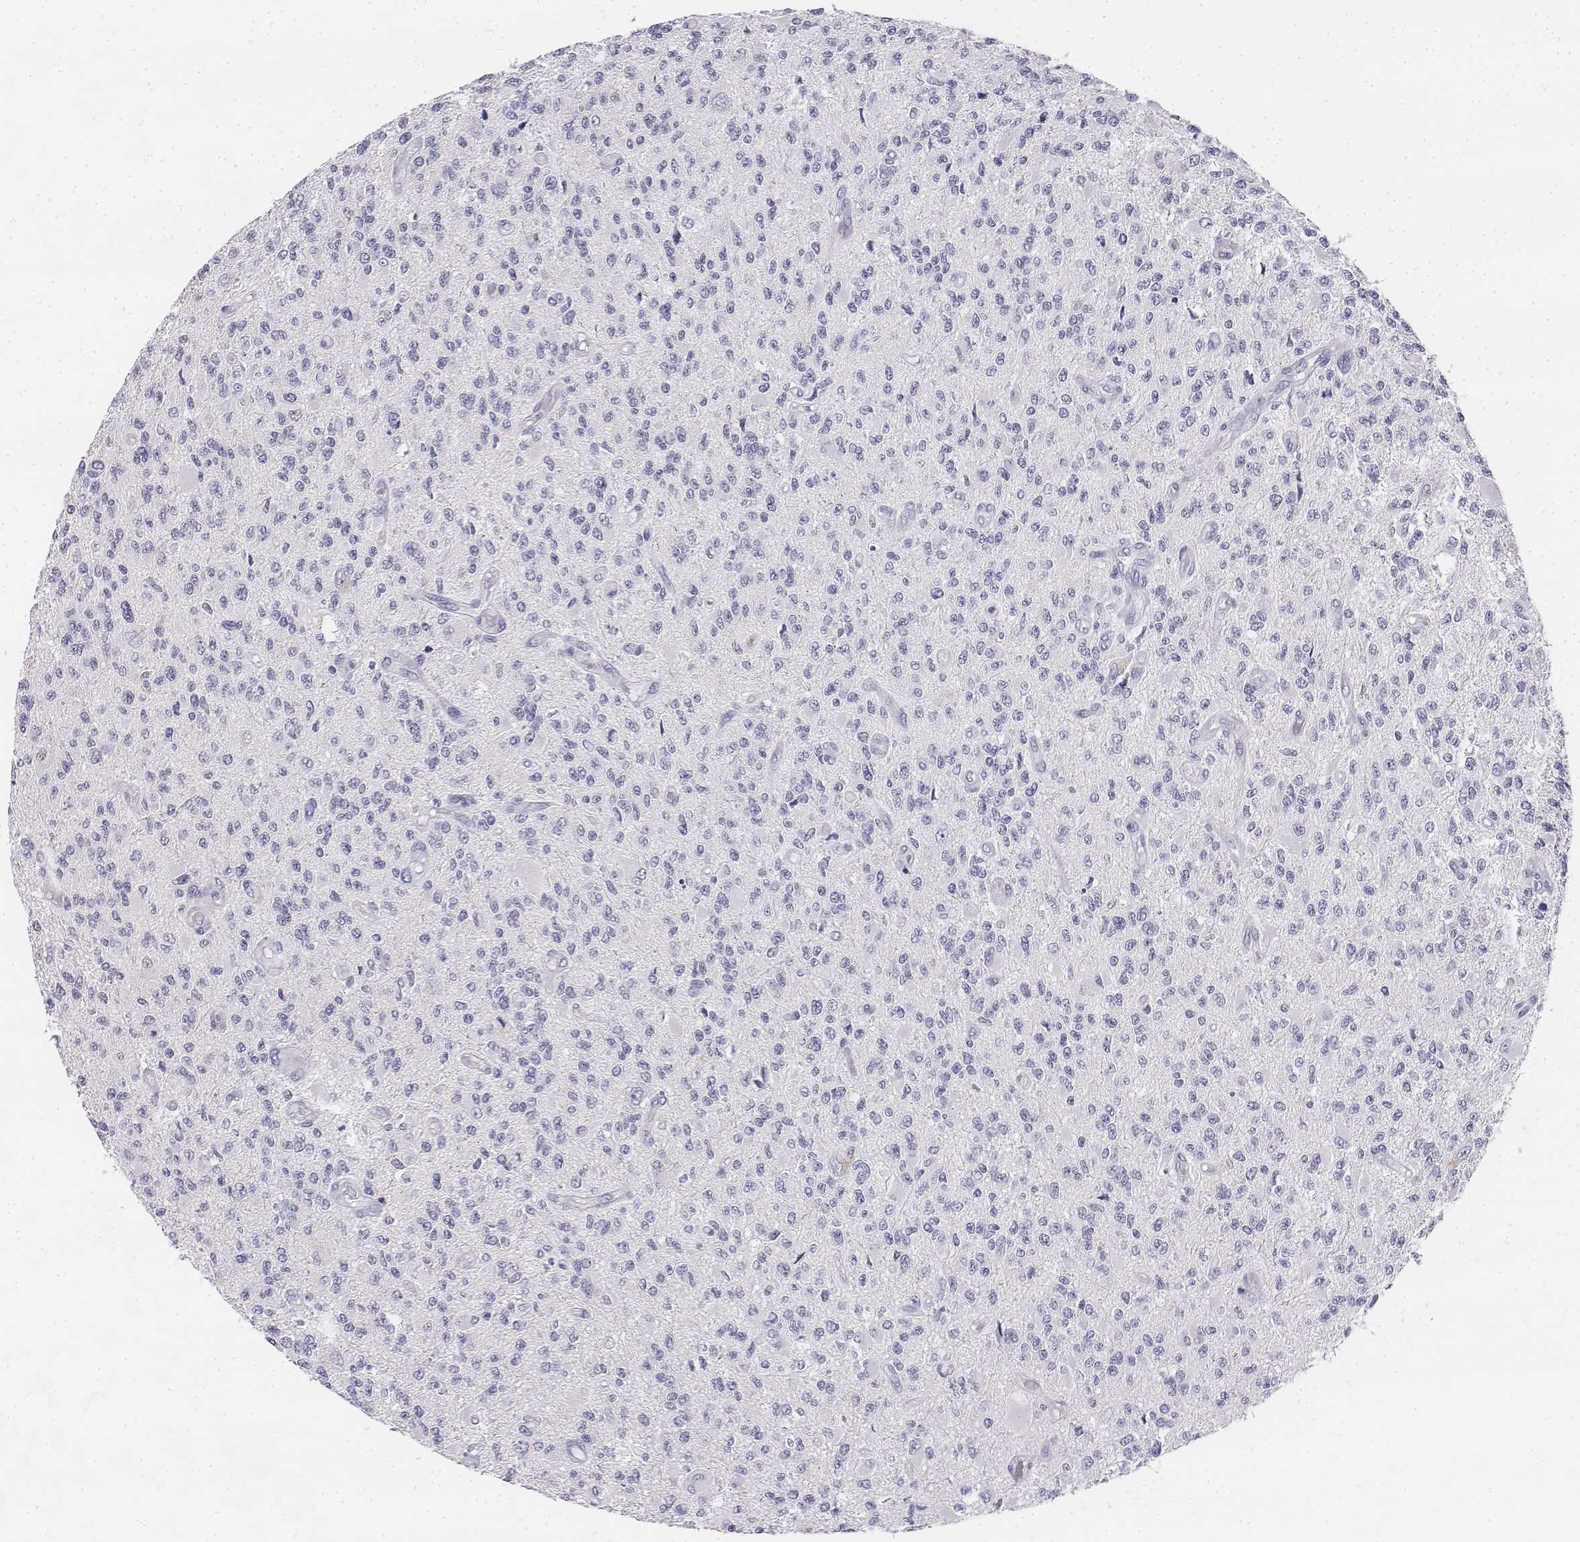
{"staining": {"intensity": "negative", "quantity": "none", "location": "none"}, "tissue": "glioma", "cell_type": "Tumor cells", "image_type": "cancer", "snomed": [{"axis": "morphology", "description": "Glioma, malignant, High grade"}, {"axis": "topography", "description": "Brain"}], "caption": "Human high-grade glioma (malignant) stained for a protein using IHC shows no positivity in tumor cells.", "gene": "UCN2", "patient": {"sex": "female", "age": 63}}